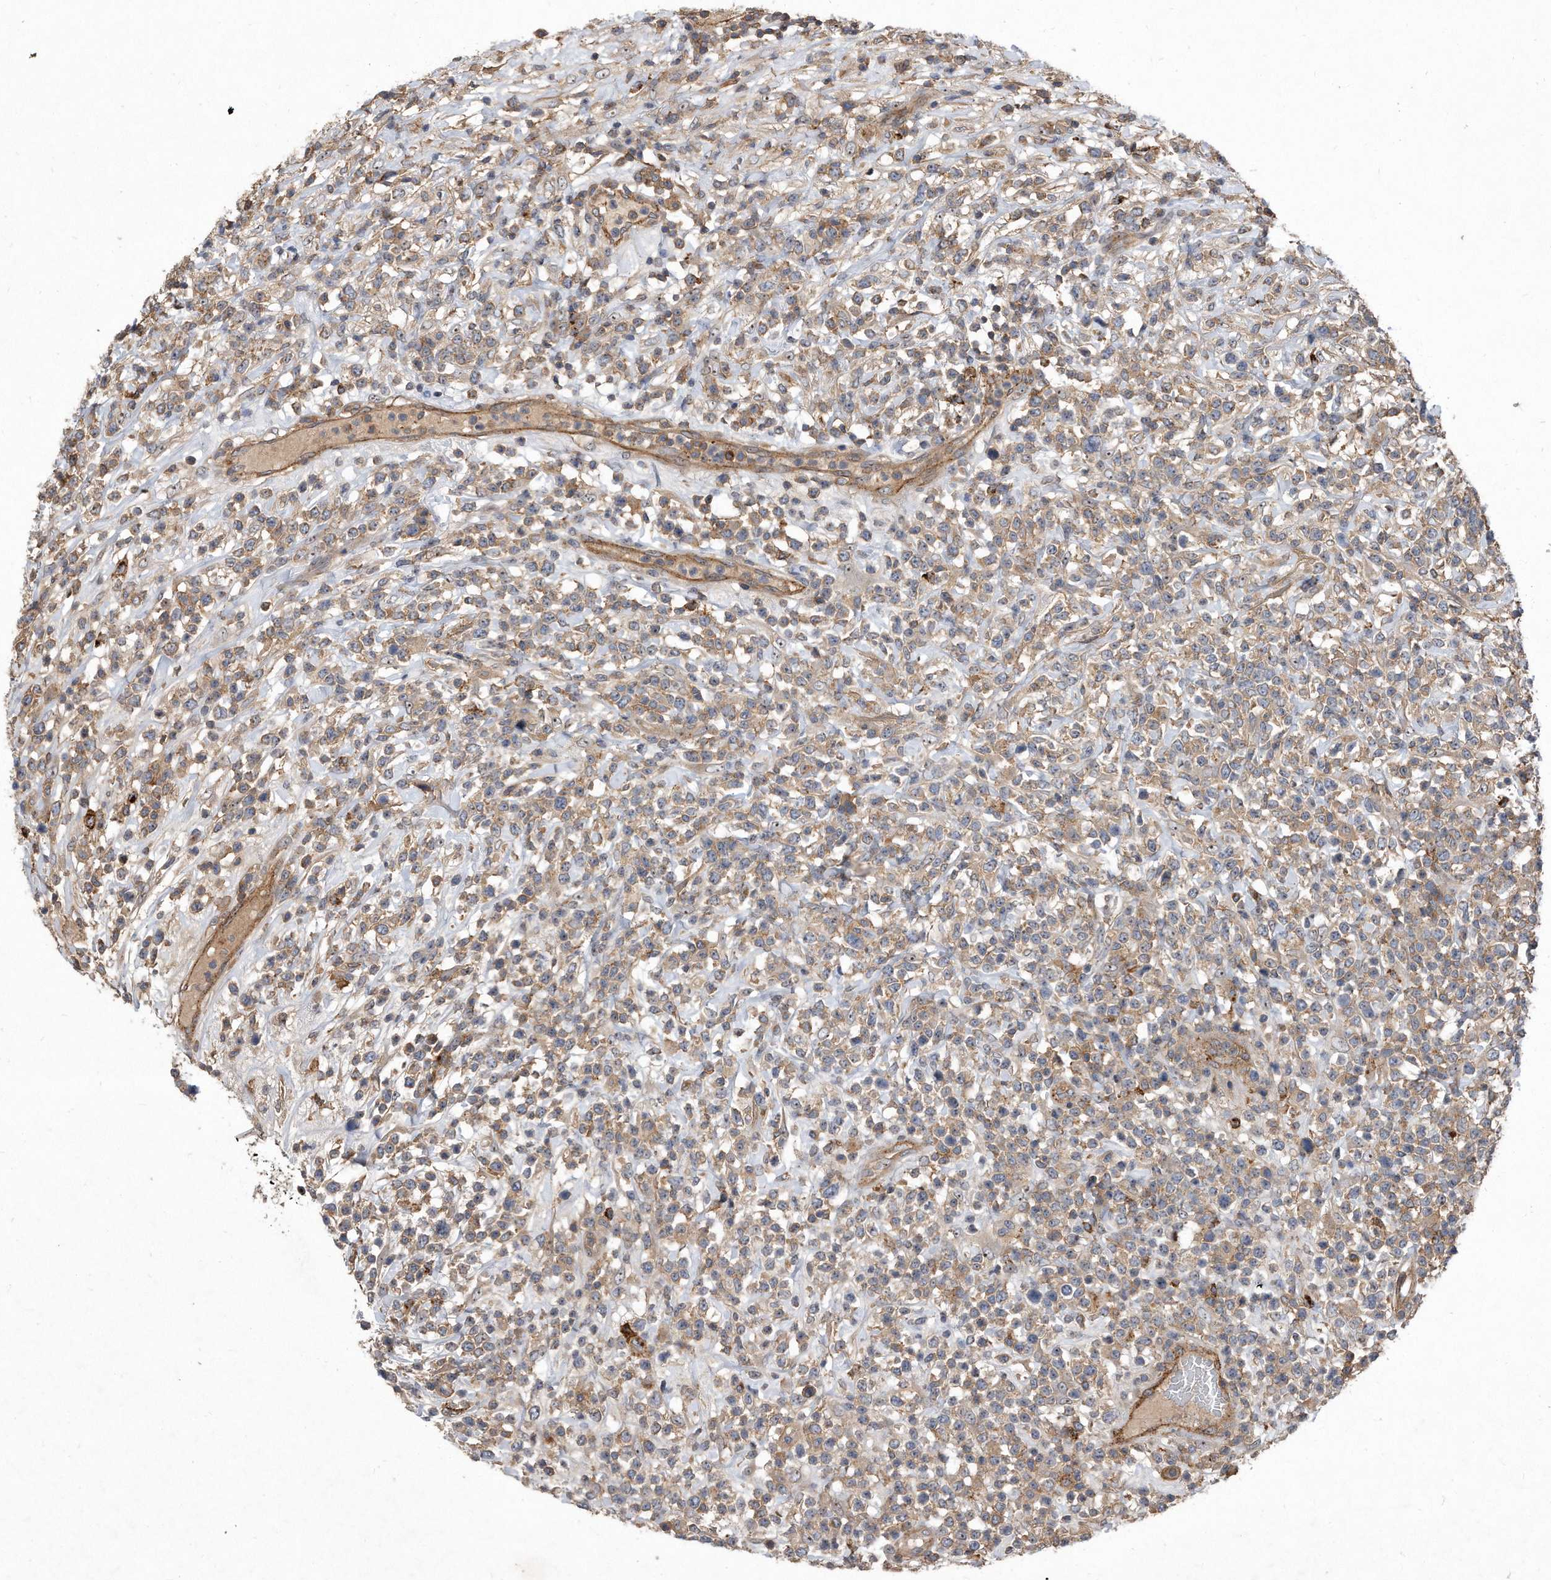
{"staining": {"intensity": "weak", "quantity": ">75%", "location": "cytoplasmic/membranous"}, "tissue": "lymphoma", "cell_type": "Tumor cells", "image_type": "cancer", "snomed": [{"axis": "morphology", "description": "Malignant lymphoma, non-Hodgkin's type, High grade"}, {"axis": "topography", "description": "Colon"}], "caption": "Protein expression analysis of human lymphoma reveals weak cytoplasmic/membranous staining in approximately >75% of tumor cells.", "gene": "PGBD2", "patient": {"sex": "female", "age": 53}}